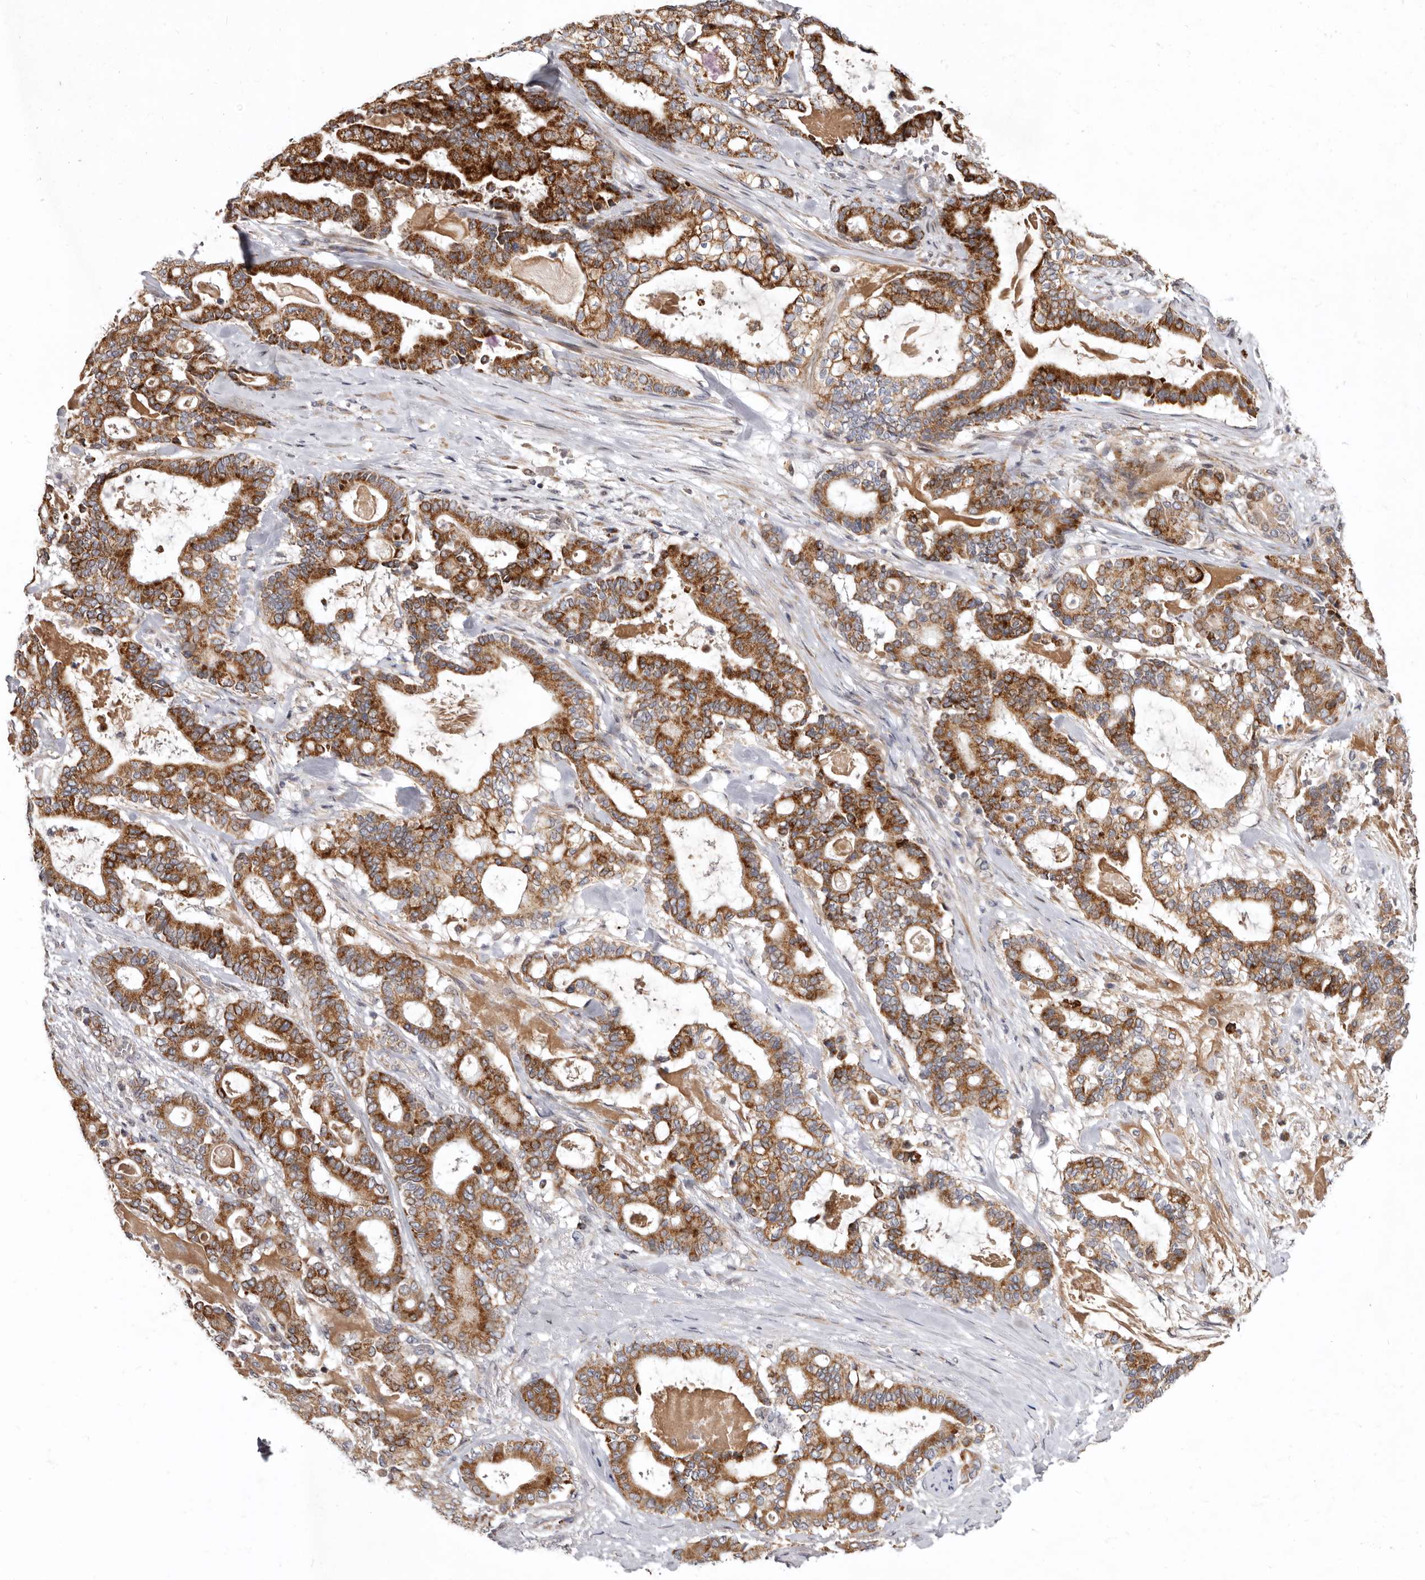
{"staining": {"intensity": "strong", "quantity": ">75%", "location": "cytoplasmic/membranous"}, "tissue": "pancreatic cancer", "cell_type": "Tumor cells", "image_type": "cancer", "snomed": [{"axis": "morphology", "description": "Adenocarcinoma, NOS"}, {"axis": "topography", "description": "Pancreas"}], "caption": "This histopathology image exhibits pancreatic adenocarcinoma stained with immunohistochemistry to label a protein in brown. The cytoplasmic/membranous of tumor cells show strong positivity for the protein. Nuclei are counter-stained blue.", "gene": "SMC4", "patient": {"sex": "male", "age": 63}}